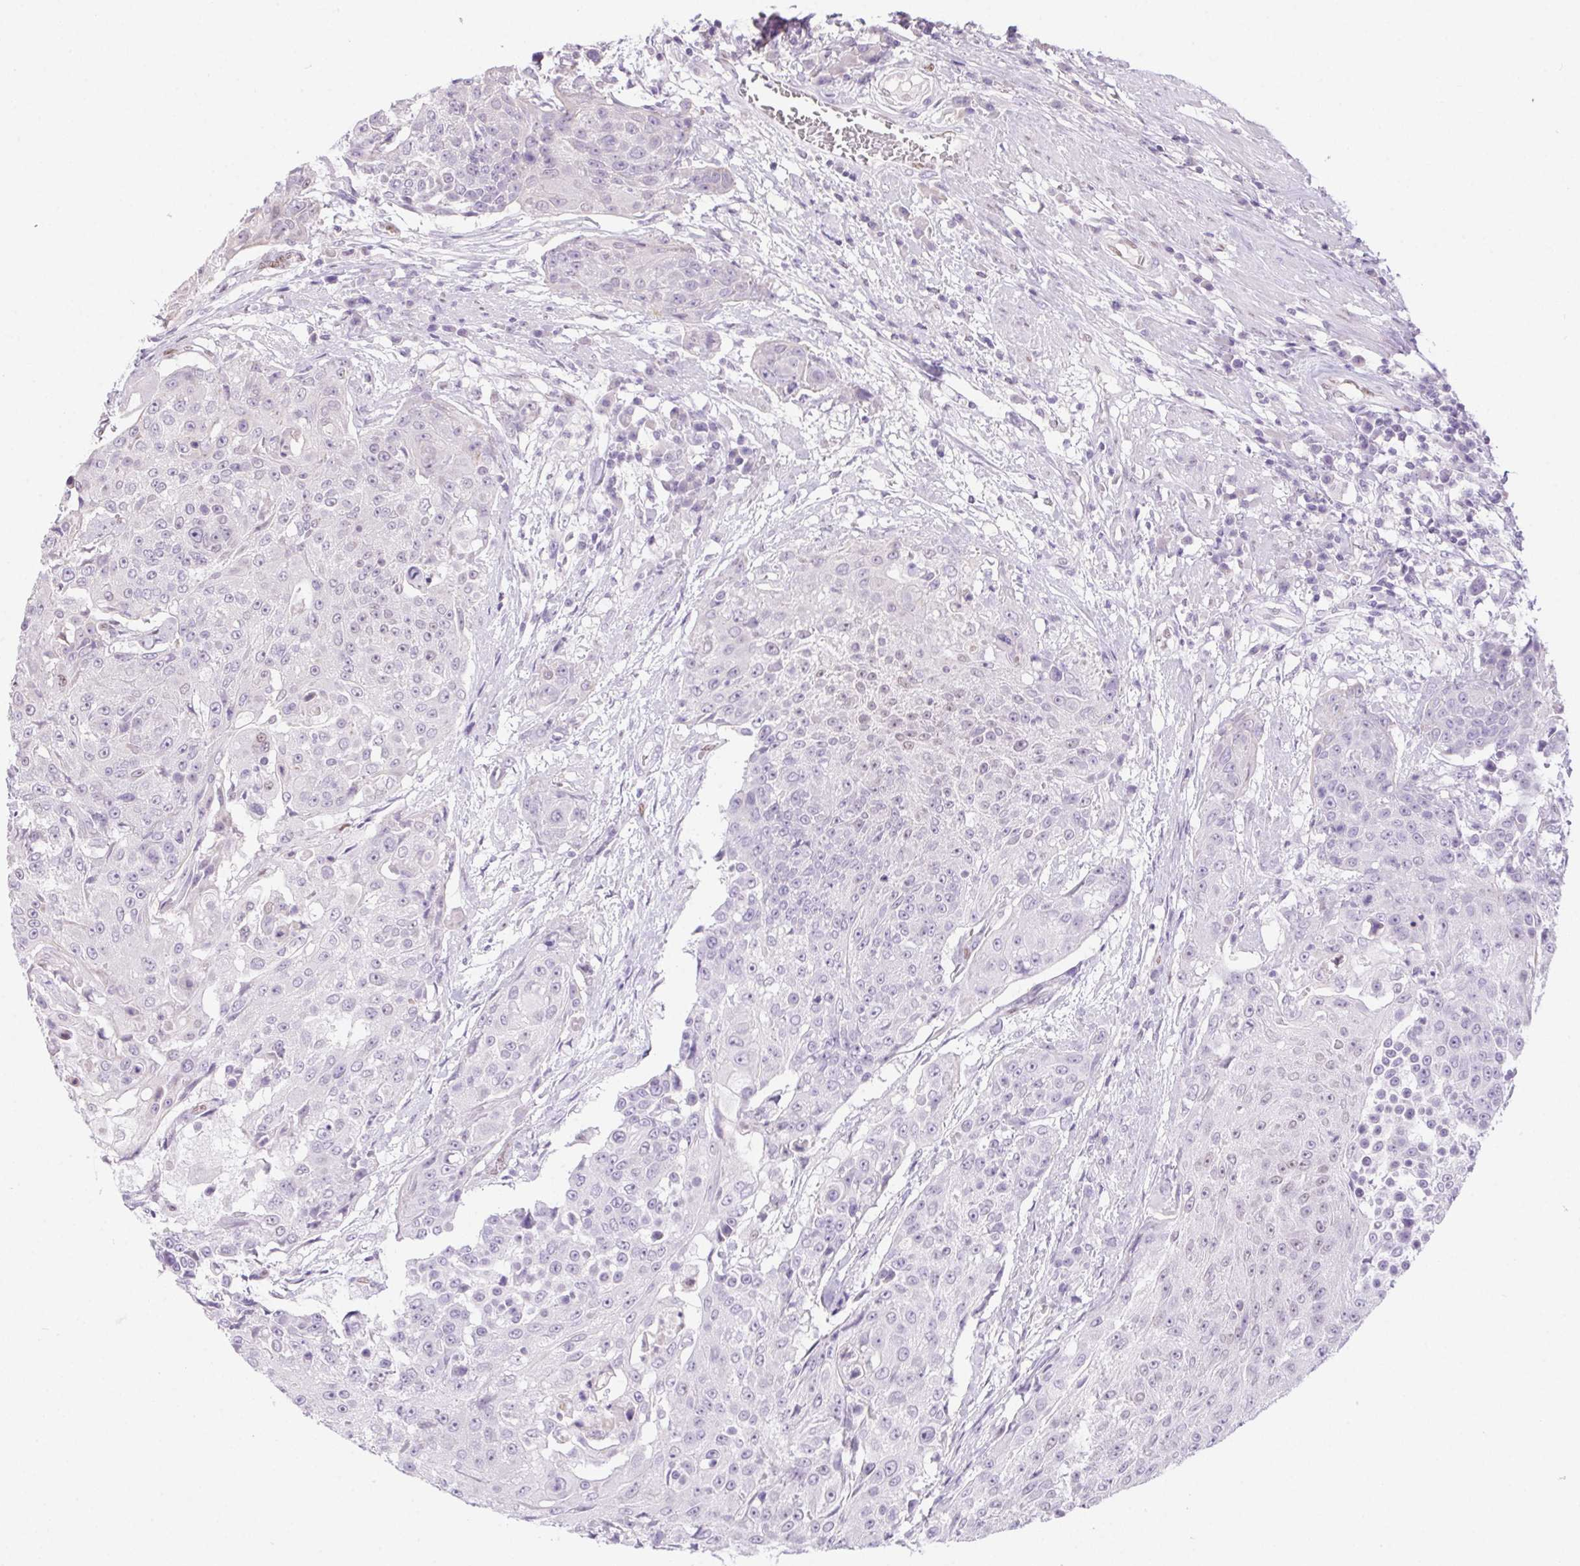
{"staining": {"intensity": "negative", "quantity": "none", "location": "none"}, "tissue": "urothelial cancer", "cell_type": "Tumor cells", "image_type": "cancer", "snomed": [{"axis": "morphology", "description": "Urothelial carcinoma, High grade"}, {"axis": "topography", "description": "Urinary bladder"}], "caption": "Tumor cells show no significant positivity in urothelial cancer.", "gene": "SP9", "patient": {"sex": "female", "age": 63}}